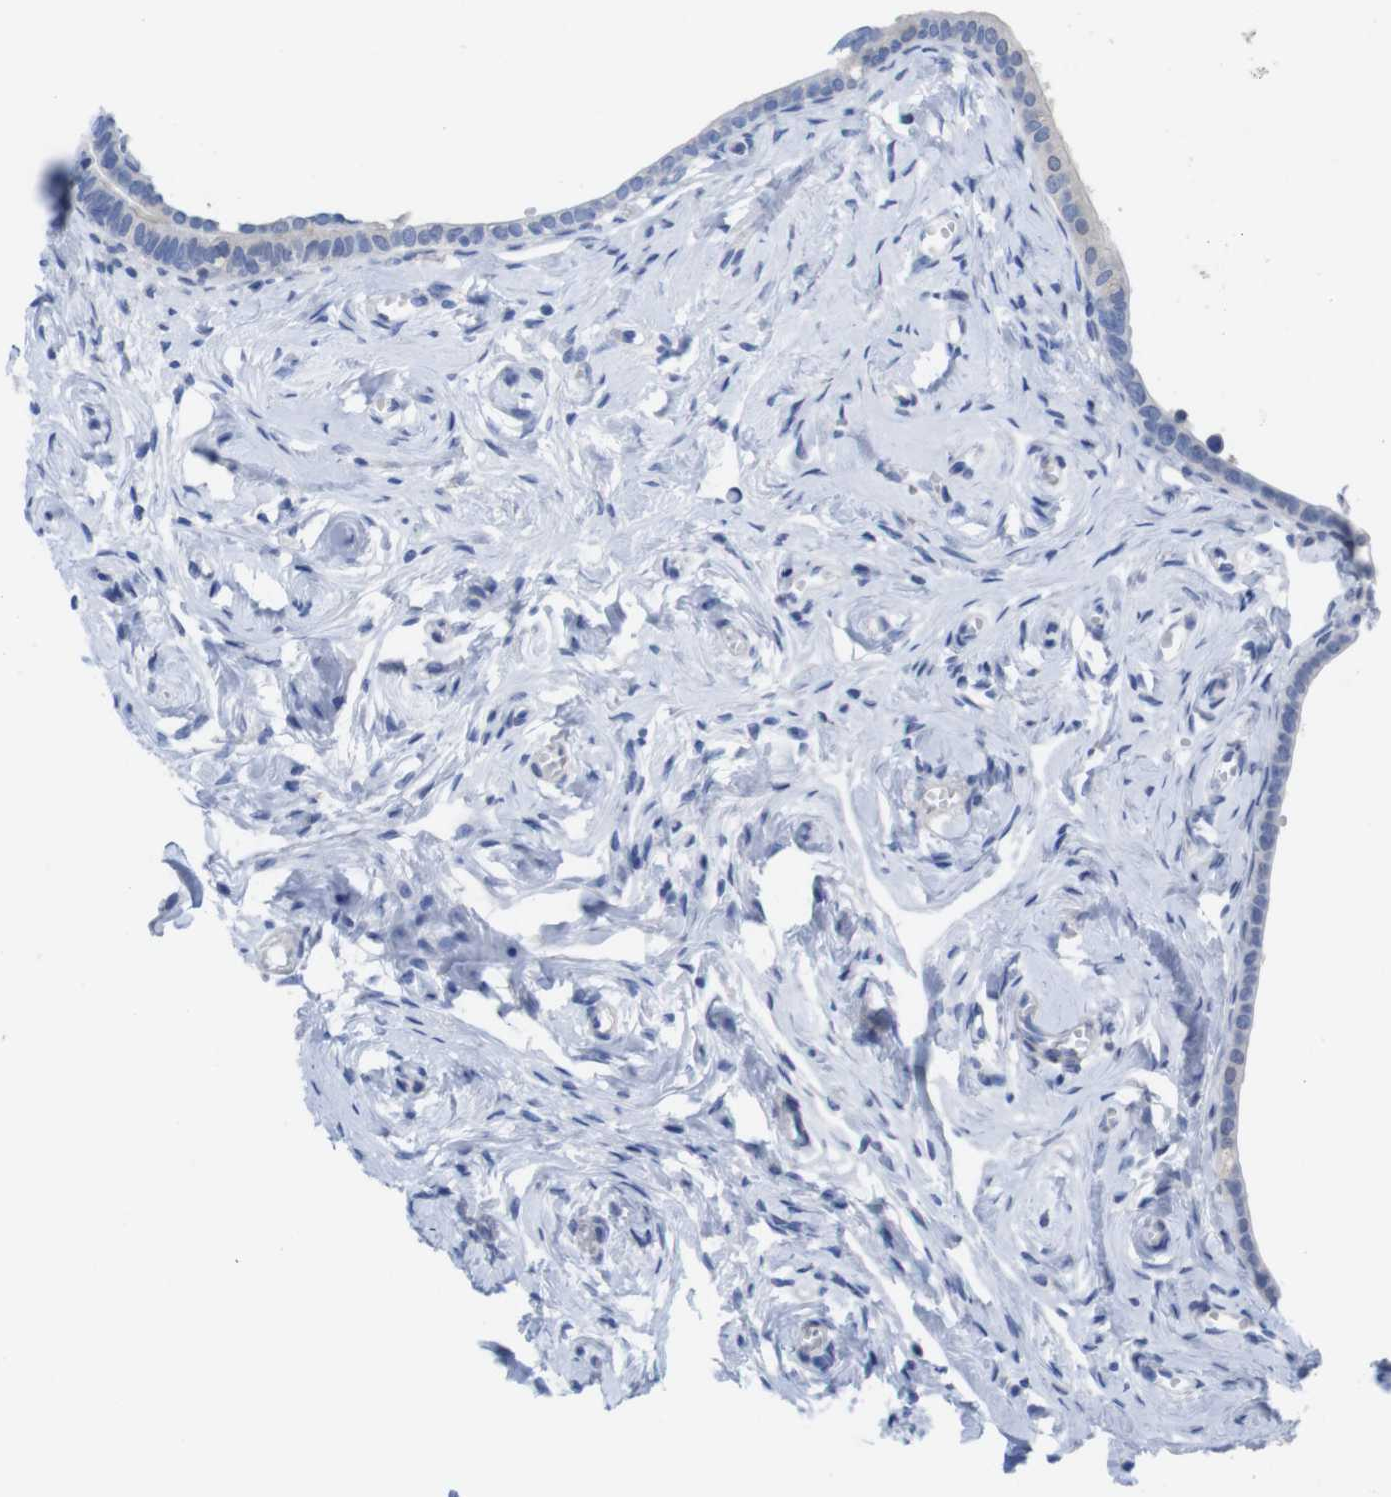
{"staining": {"intensity": "negative", "quantity": "none", "location": "none"}, "tissue": "fallopian tube", "cell_type": "Glandular cells", "image_type": "normal", "snomed": [{"axis": "morphology", "description": "Normal tissue, NOS"}, {"axis": "topography", "description": "Fallopian tube"}], "caption": "Immunohistochemical staining of normal fallopian tube displays no significant expression in glandular cells.", "gene": "PNMA1", "patient": {"sex": "female", "age": 71}}